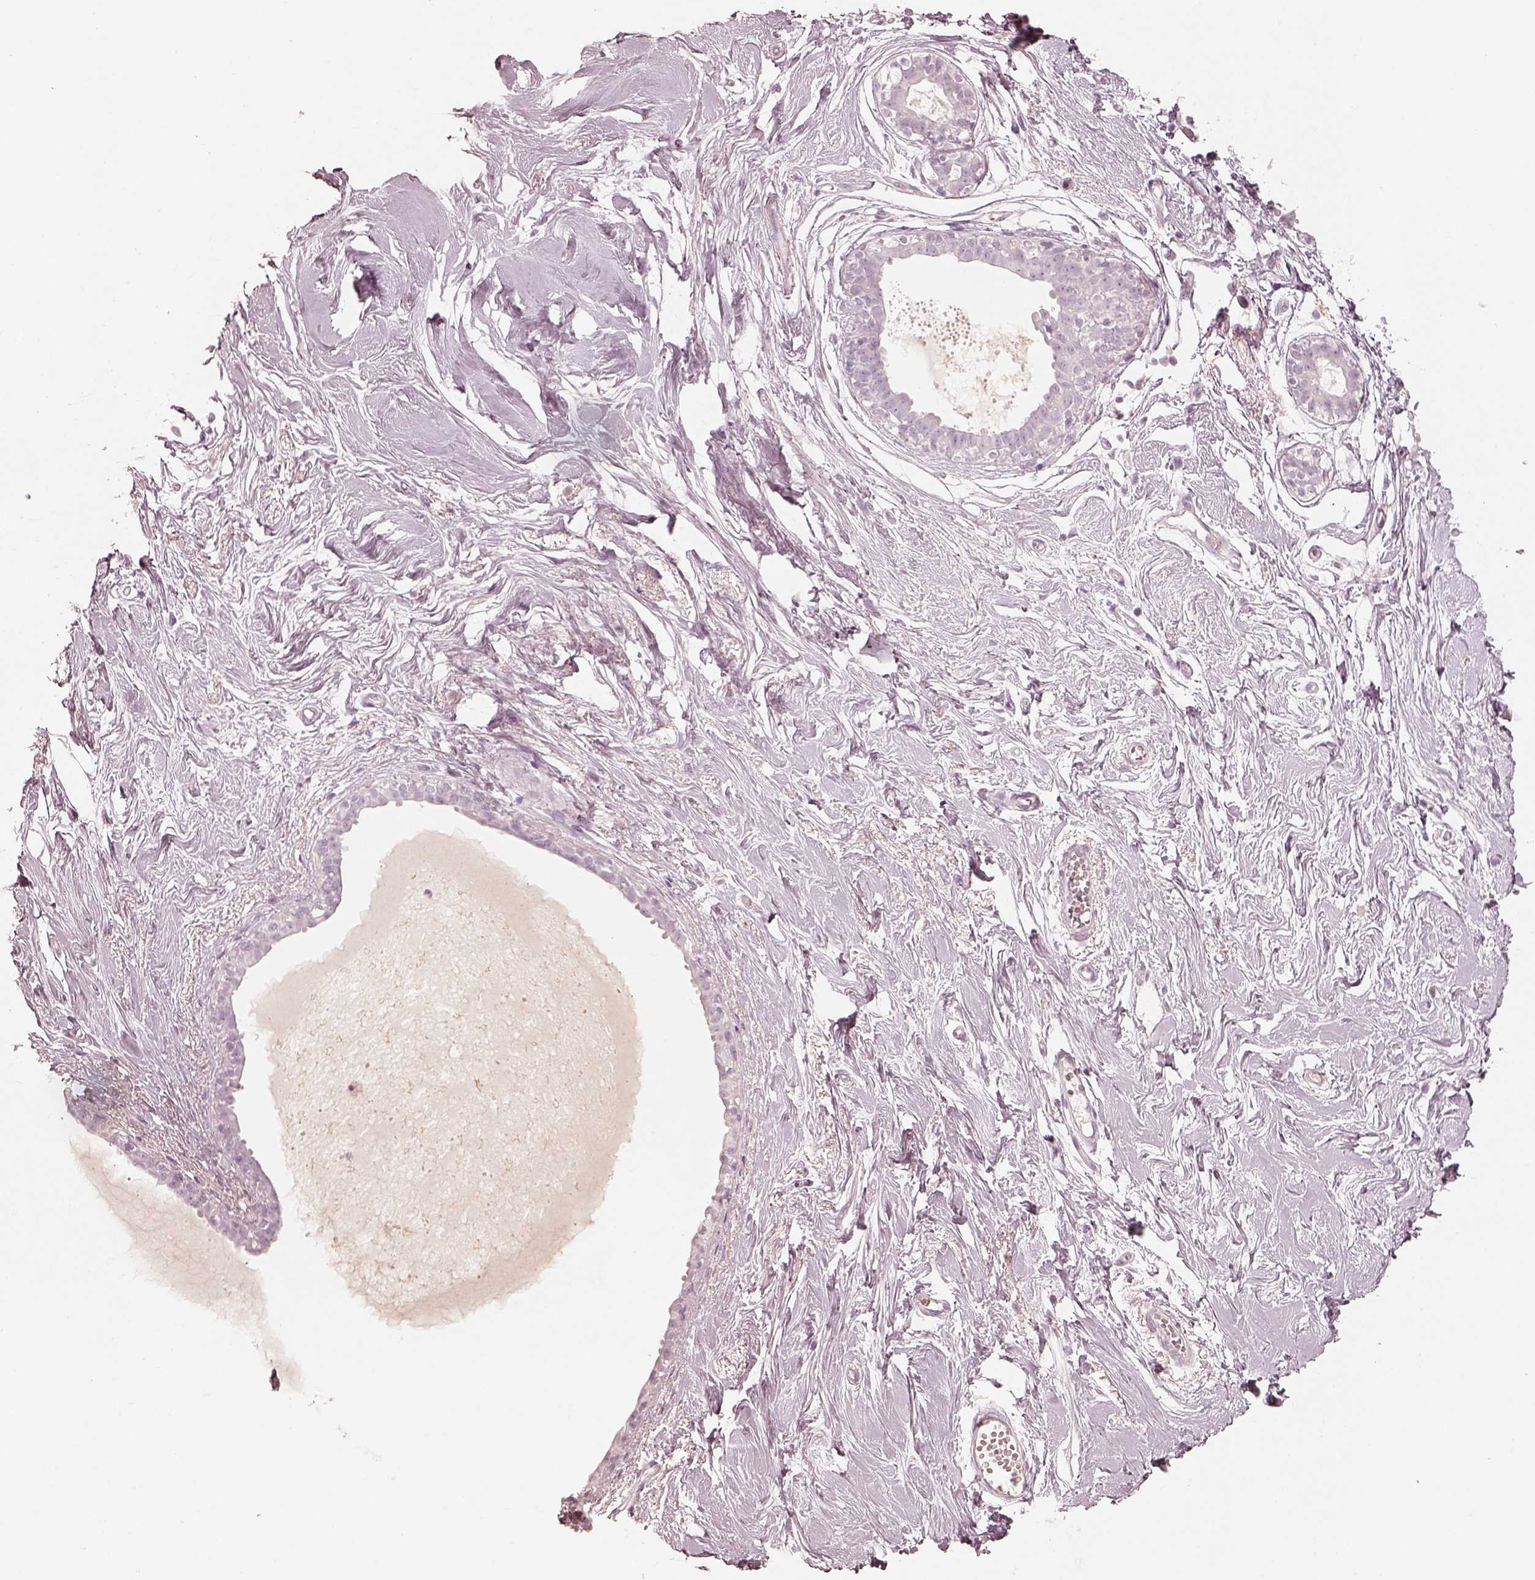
{"staining": {"intensity": "negative", "quantity": "none", "location": "none"}, "tissue": "breast", "cell_type": "Adipocytes", "image_type": "normal", "snomed": [{"axis": "morphology", "description": "Normal tissue, NOS"}, {"axis": "topography", "description": "Breast"}], "caption": "High power microscopy image of an immunohistochemistry (IHC) micrograph of benign breast, revealing no significant staining in adipocytes.", "gene": "KRT82", "patient": {"sex": "female", "age": 49}}